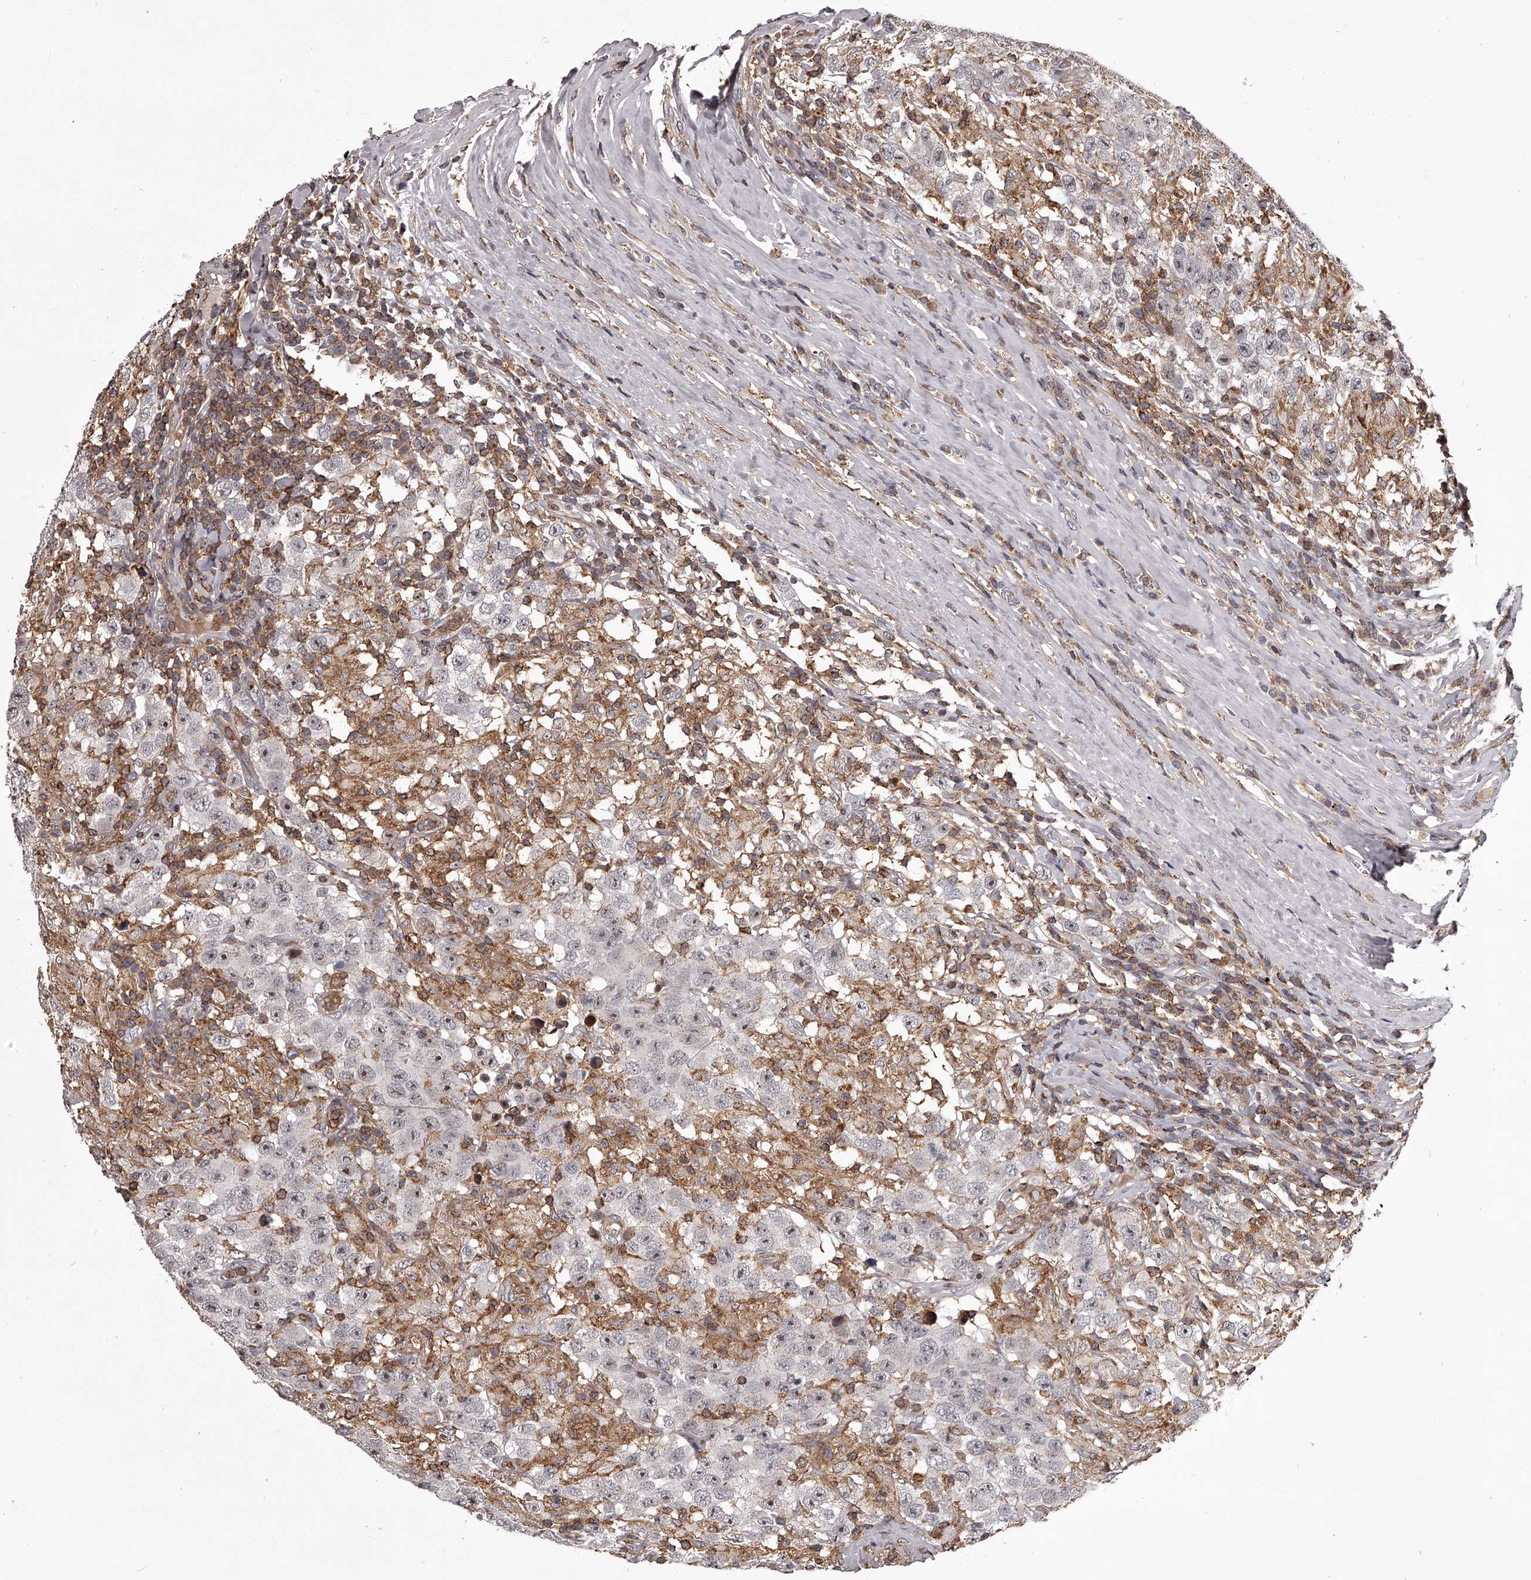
{"staining": {"intensity": "weak", "quantity": "<25%", "location": "nuclear"}, "tissue": "testis cancer", "cell_type": "Tumor cells", "image_type": "cancer", "snomed": [{"axis": "morphology", "description": "Seminoma, NOS"}, {"axis": "topography", "description": "Testis"}], "caption": "A micrograph of testis cancer (seminoma) stained for a protein exhibits no brown staining in tumor cells.", "gene": "RRP36", "patient": {"sex": "male", "age": 41}}